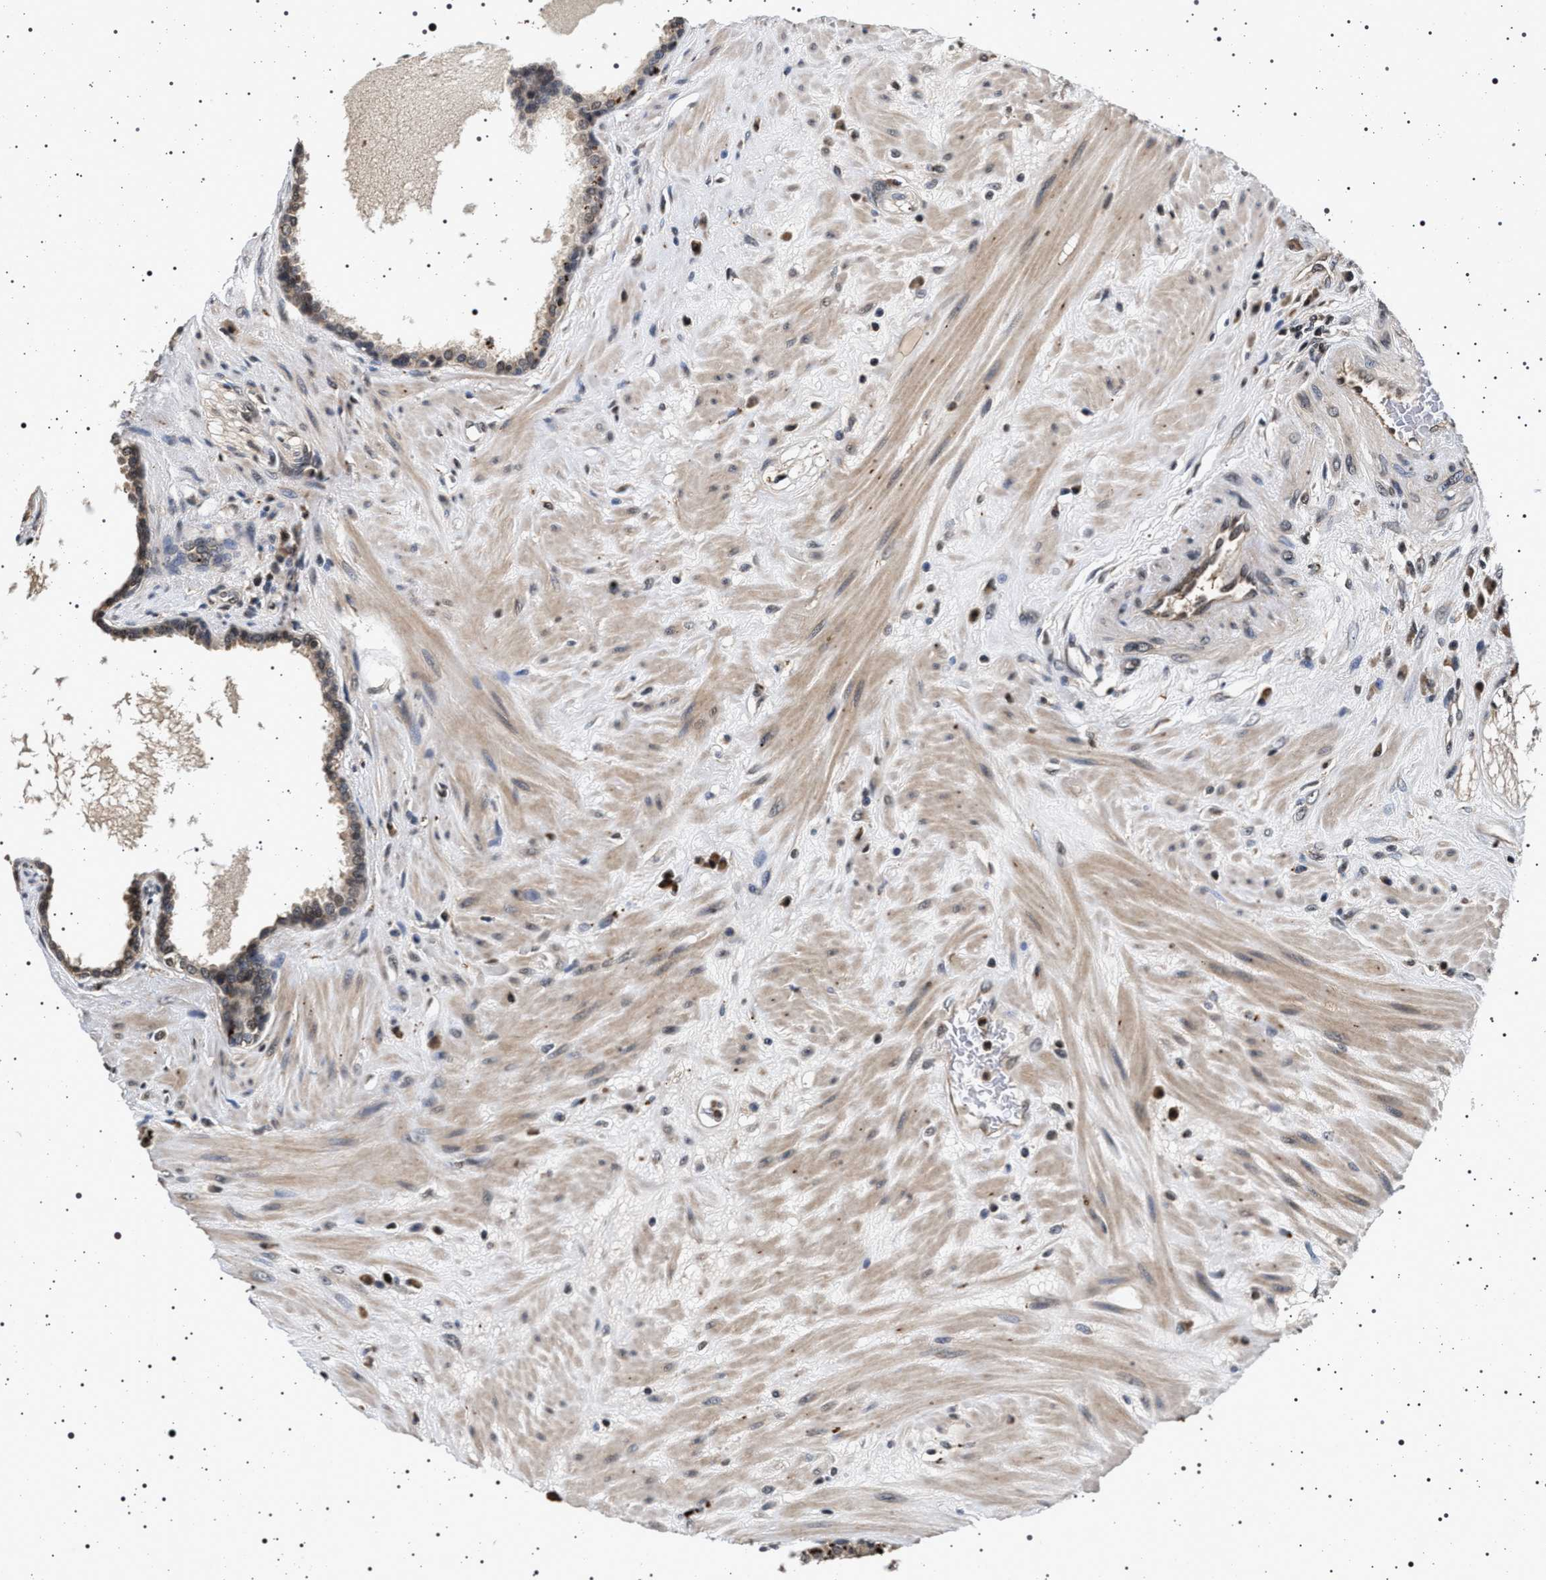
{"staining": {"intensity": "weak", "quantity": "25%-75%", "location": "cytoplasmic/membranous"}, "tissue": "seminal vesicle", "cell_type": "Glandular cells", "image_type": "normal", "snomed": [{"axis": "morphology", "description": "Normal tissue, NOS"}, {"axis": "topography", "description": "Seminal veicle"}], "caption": "IHC of benign seminal vesicle exhibits low levels of weak cytoplasmic/membranous positivity in about 25%-75% of glandular cells. (Brightfield microscopy of DAB IHC at high magnification).", "gene": "CDKN1B", "patient": {"sex": "male", "age": 61}}